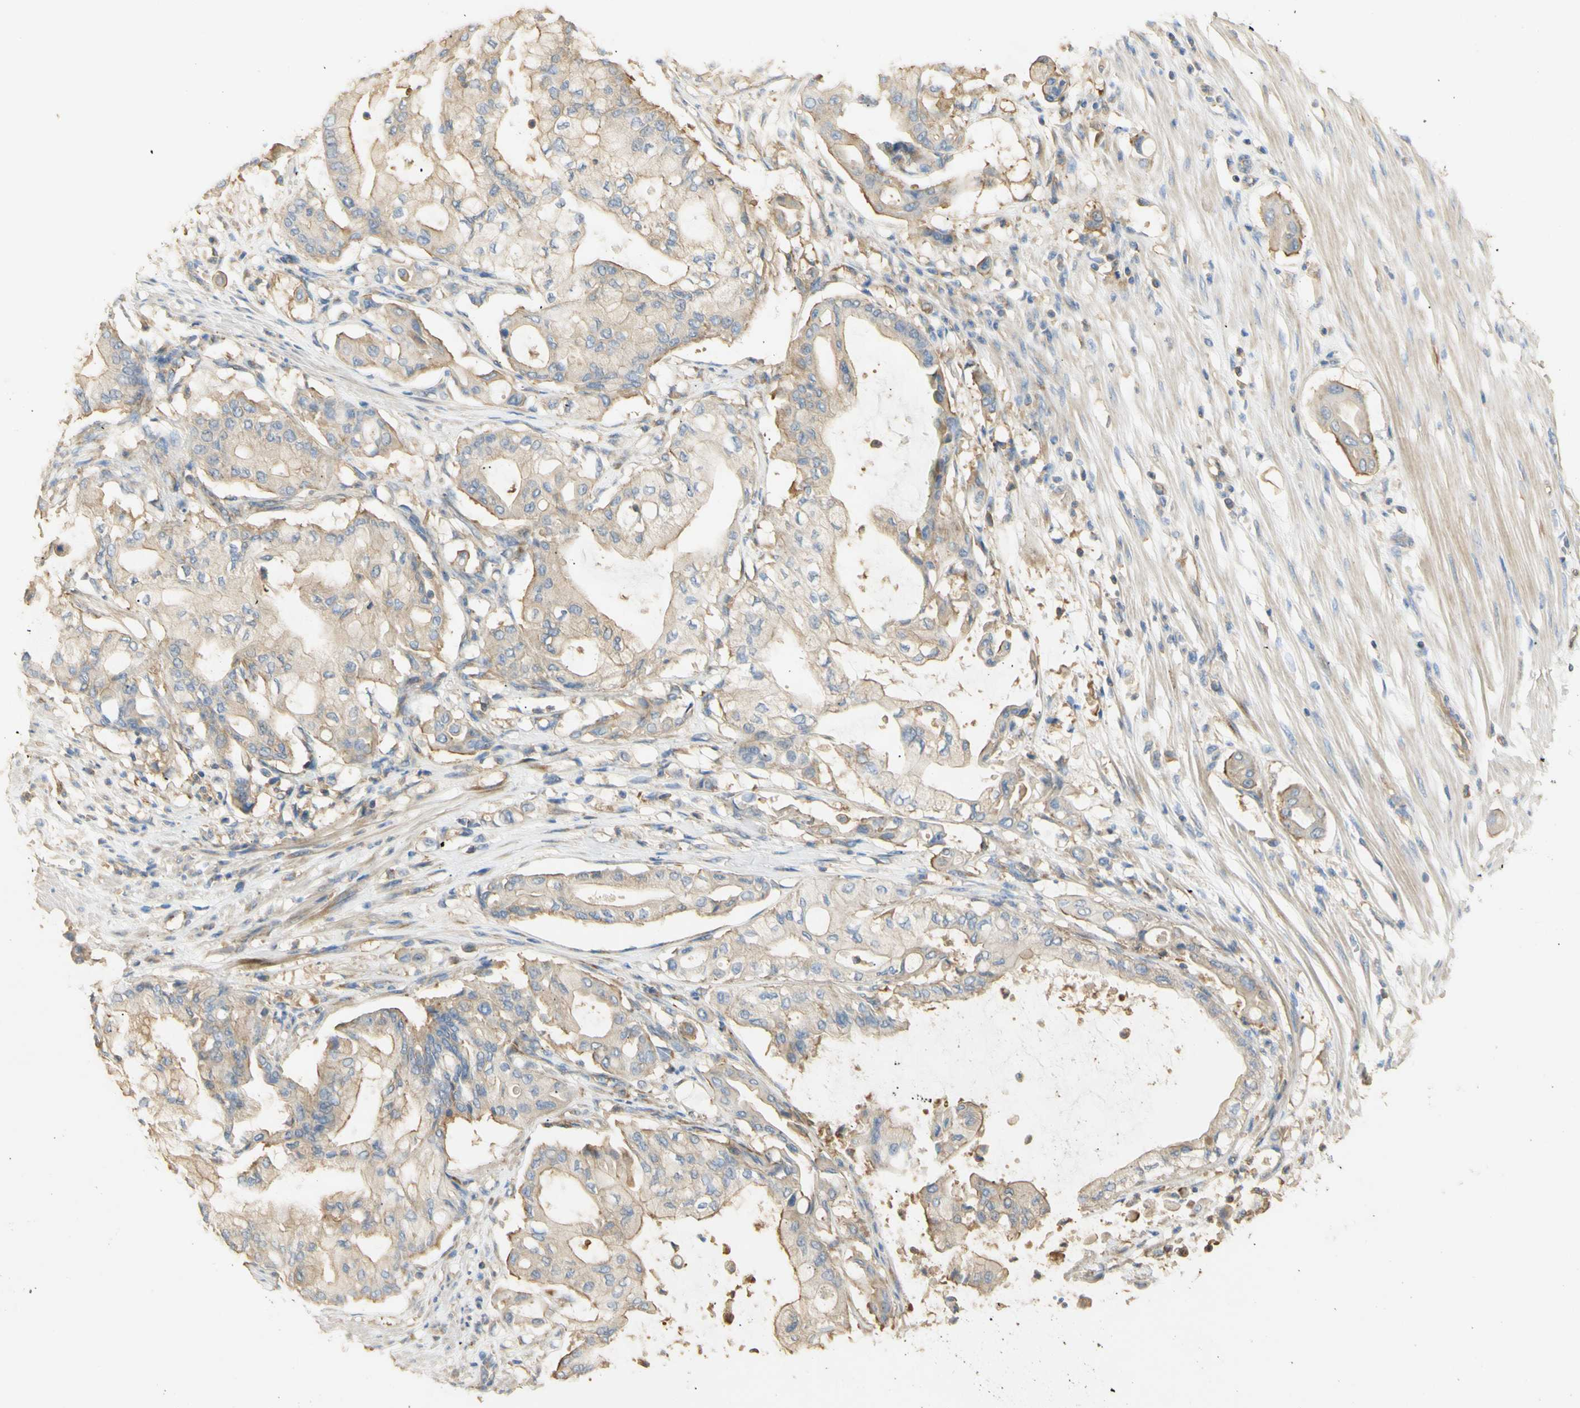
{"staining": {"intensity": "moderate", "quantity": "<25%", "location": "cytoplasmic/membranous"}, "tissue": "pancreatic cancer", "cell_type": "Tumor cells", "image_type": "cancer", "snomed": [{"axis": "morphology", "description": "Adenocarcinoma, NOS"}, {"axis": "morphology", "description": "Adenocarcinoma, metastatic, NOS"}, {"axis": "topography", "description": "Lymph node"}, {"axis": "topography", "description": "Pancreas"}, {"axis": "topography", "description": "Duodenum"}], "caption": "Approximately <25% of tumor cells in human adenocarcinoma (pancreatic) reveal moderate cytoplasmic/membranous protein expression as visualized by brown immunohistochemical staining.", "gene": "KCNE4", "patient": {"sex": "female", "age": 64}}